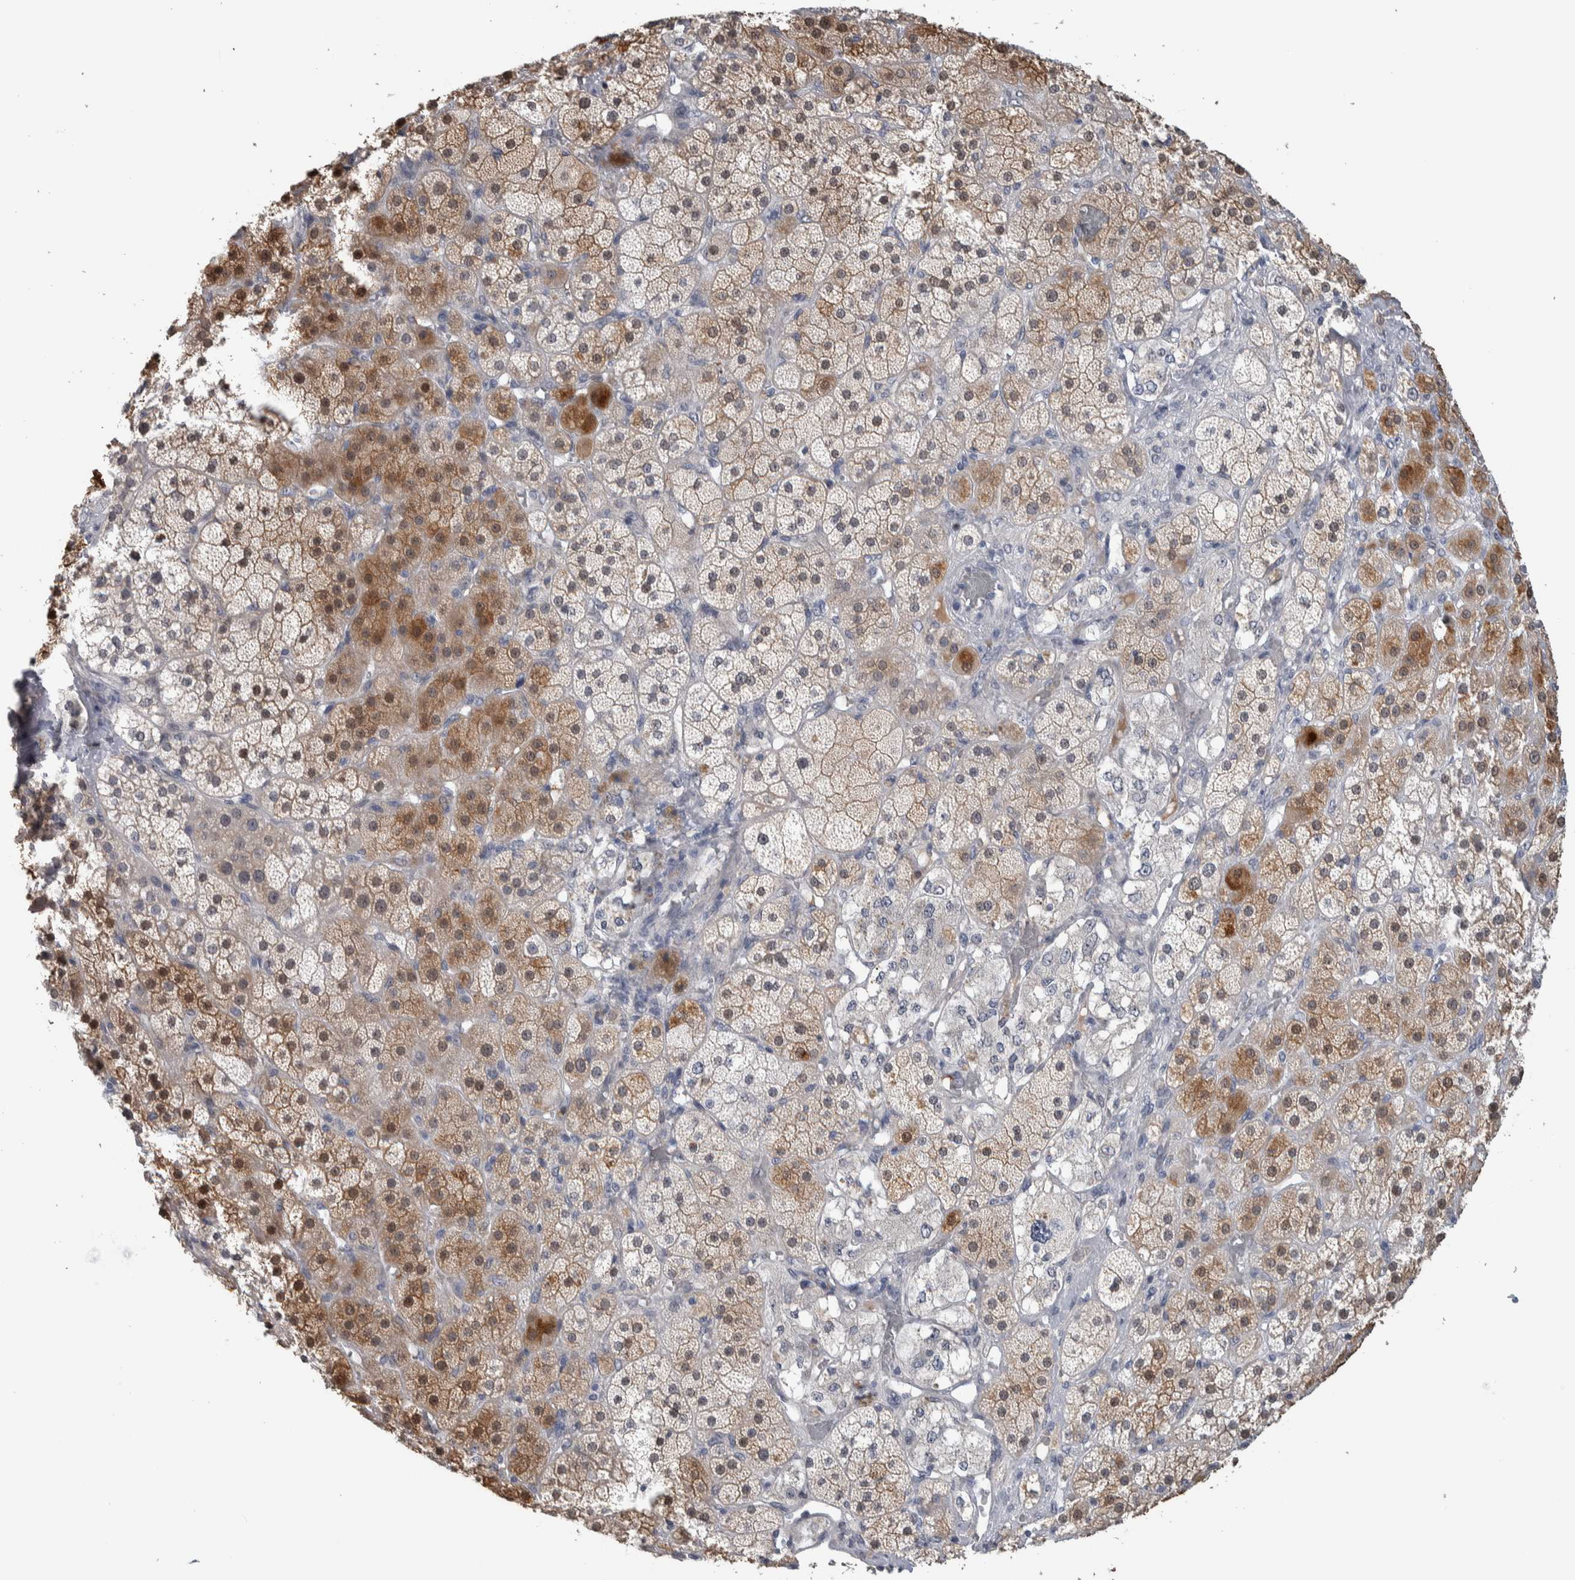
{"staining": {"intensity": "moderate", "quantity": "<25%", "location": "cytoplasmic/membranous"}, "tissue": "adrenal gland", "cell_type": "Glandular cells", "image_type": "normal", "snomed": [{"axis": "morphology", "description": "Normal tissue, NOS"}, {"axis": "topography", "description": "Adrenal gland"}], "caption": "Immunohistochemical staining of unremarkable adrenal gland exhibits <25% levels of moderate cytoplasmic/membranous protein expression in approximately <25% of glandular cells.", "gene": "TMEM102", "patient": {"sex": "male", "age": 57}}